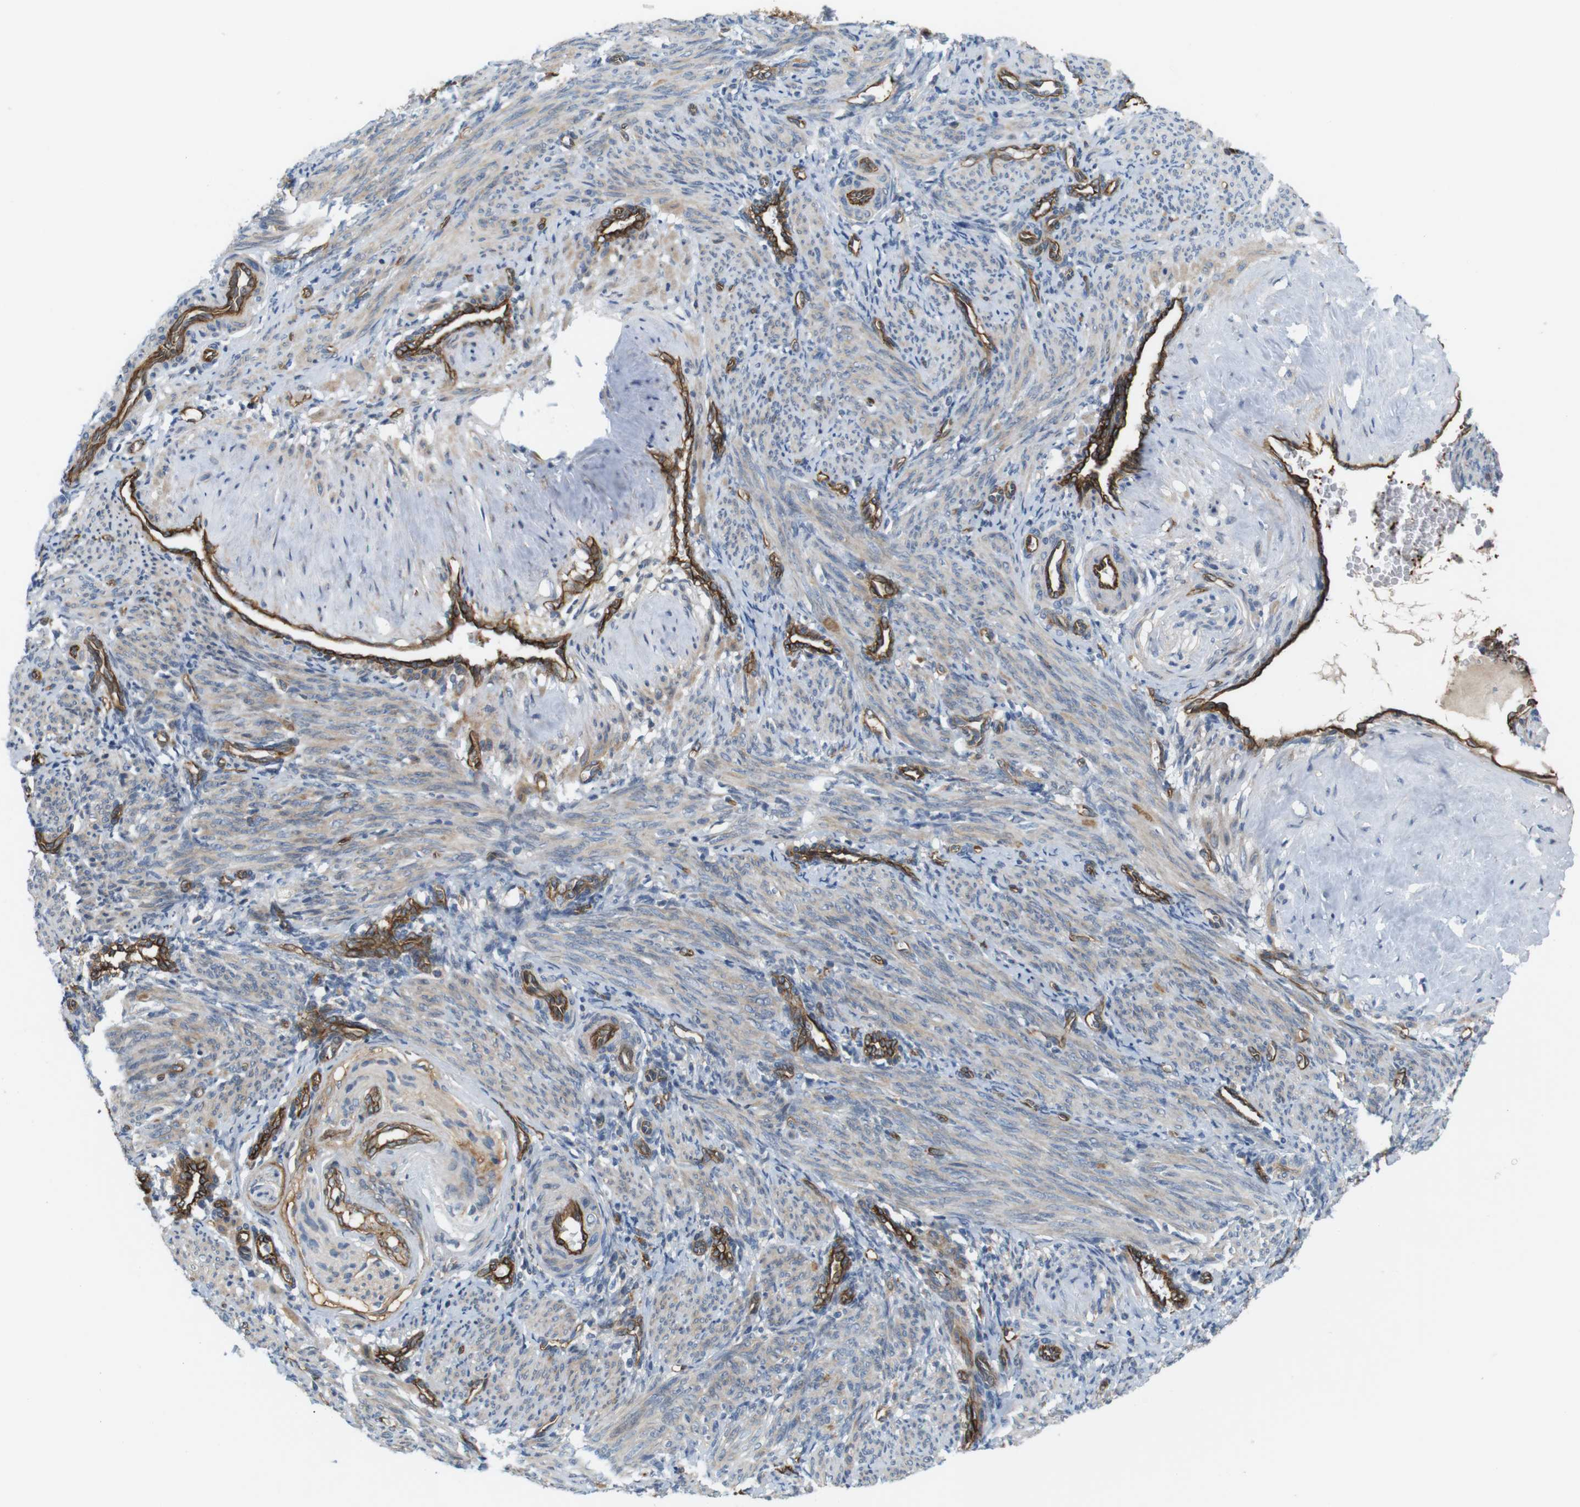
{"staining": {"intensity": "weak", "quantity": ">75%", "location": "cytoplasmic/membranous"}, "tissue": "smooth muscle", "cell_type": "Smooth muscle cells", "image_type": "normal", "snomed": [{"axis": "morphology", "description": "Normal tissue, NOS"}, {"axis": "topography", "description": "Endometrium"}], "caption": "Brown immunohistochemical staining in normal human smooth muscle displays weak cytoplasmic/membranous staining in approximately >75% of smooth muscle cells. (DAB IHC, brown staining for protein, blue staining for nuclei).", "gene": "BVES", "patient": {"sex": "female", "age": 33}}